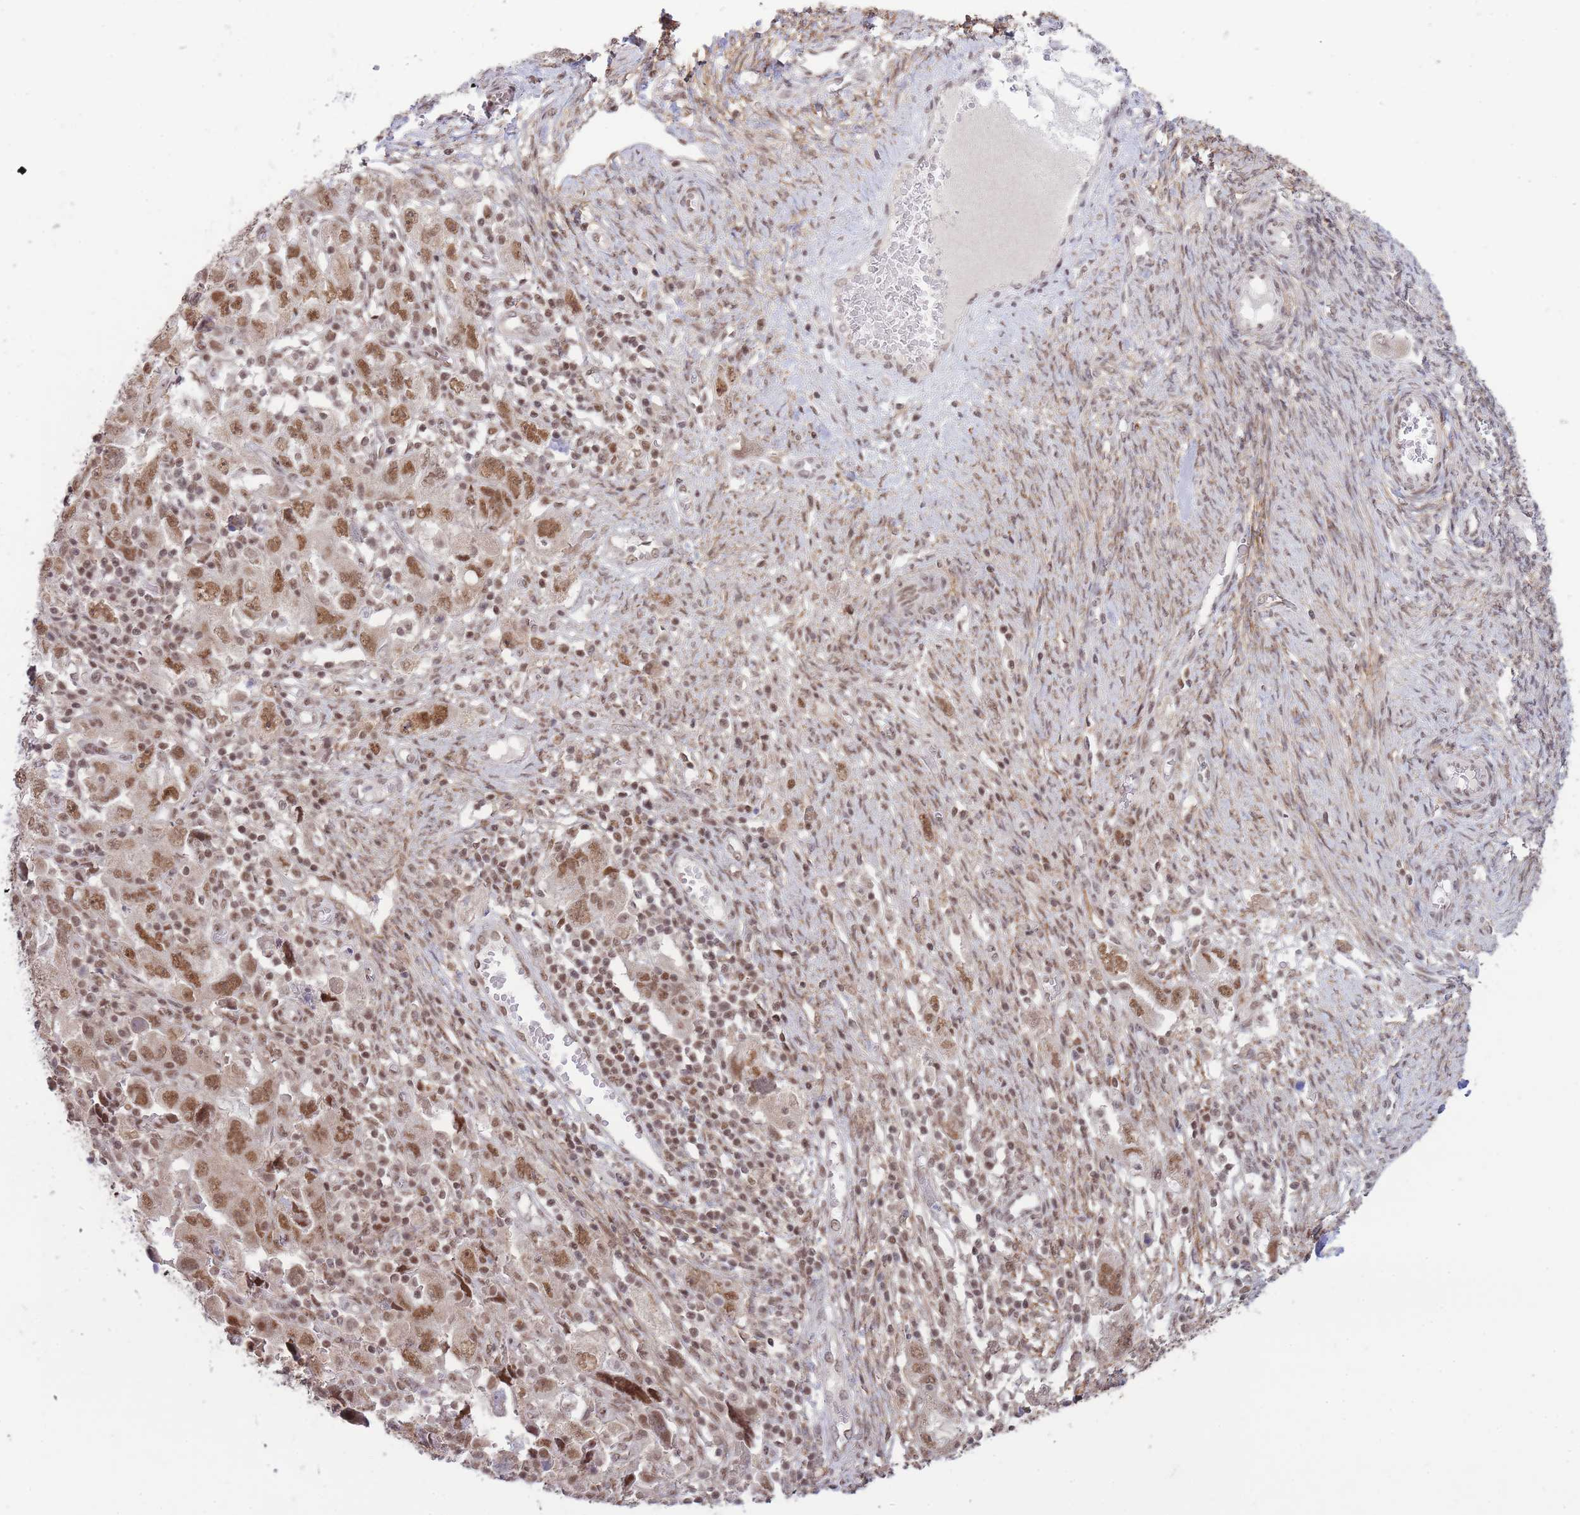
{"staining": {"intensity": "moderate", "quantity": ">75%", "location": "nuclear"}, "tissue": "ovarian cancer", "cell_type": "Tumor cells", "image_type": "cancer", "snomed": [{"axis": "morphology", "description": "Carcinoma, NOS"}, {"axis": "morphology", "description": "Cystadenocarcinoma, serous, NOS"}, {"axis": "topography", "description": "Ovary"}], "caption": "Protein analysis of ovarian cancer (serous cystadenocarcinoma) tissue demonstrates moderate nuclear staining in approximately >75% of tumor cells.", "gene": "CARD8", "patient": {"sex": "female", "age": 69}}